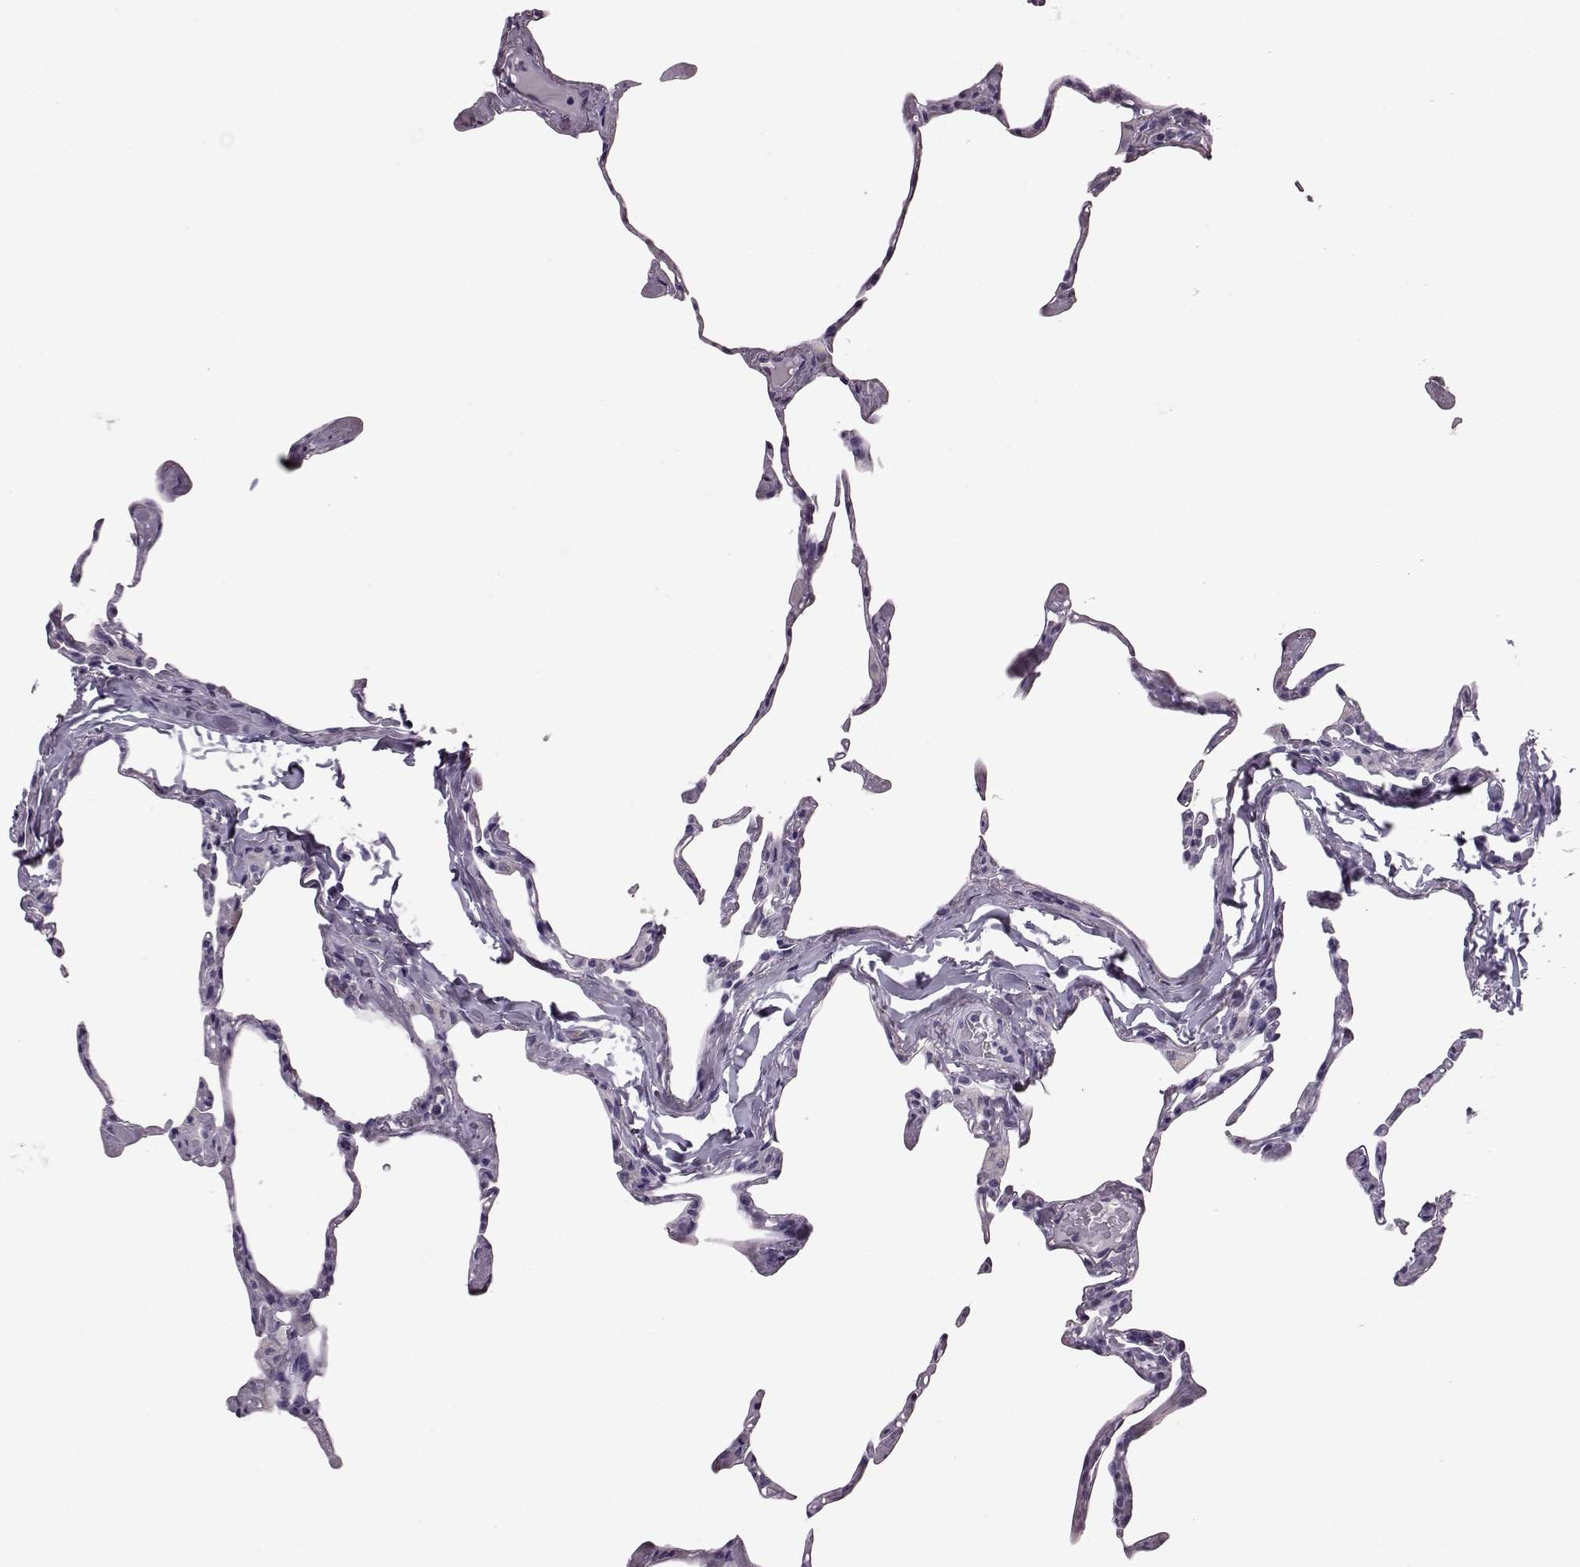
{"staining": {"intensity": "negative", "quantity": "none", "location": "none"}, "tissue": "lung", "cell_type": "Alveolar cells", "image_type": "normal", "snomed": [{"axis": "morphology", "description": "Normal tissue, NOS"}, {"axis": "topography", "description": "Lung"}], "caption": "Protein analysis of normal lung reveals no significant expression in alveolar cells.", "gene": "RIMS2", "patient": {"sex": "male", "age": 65}}